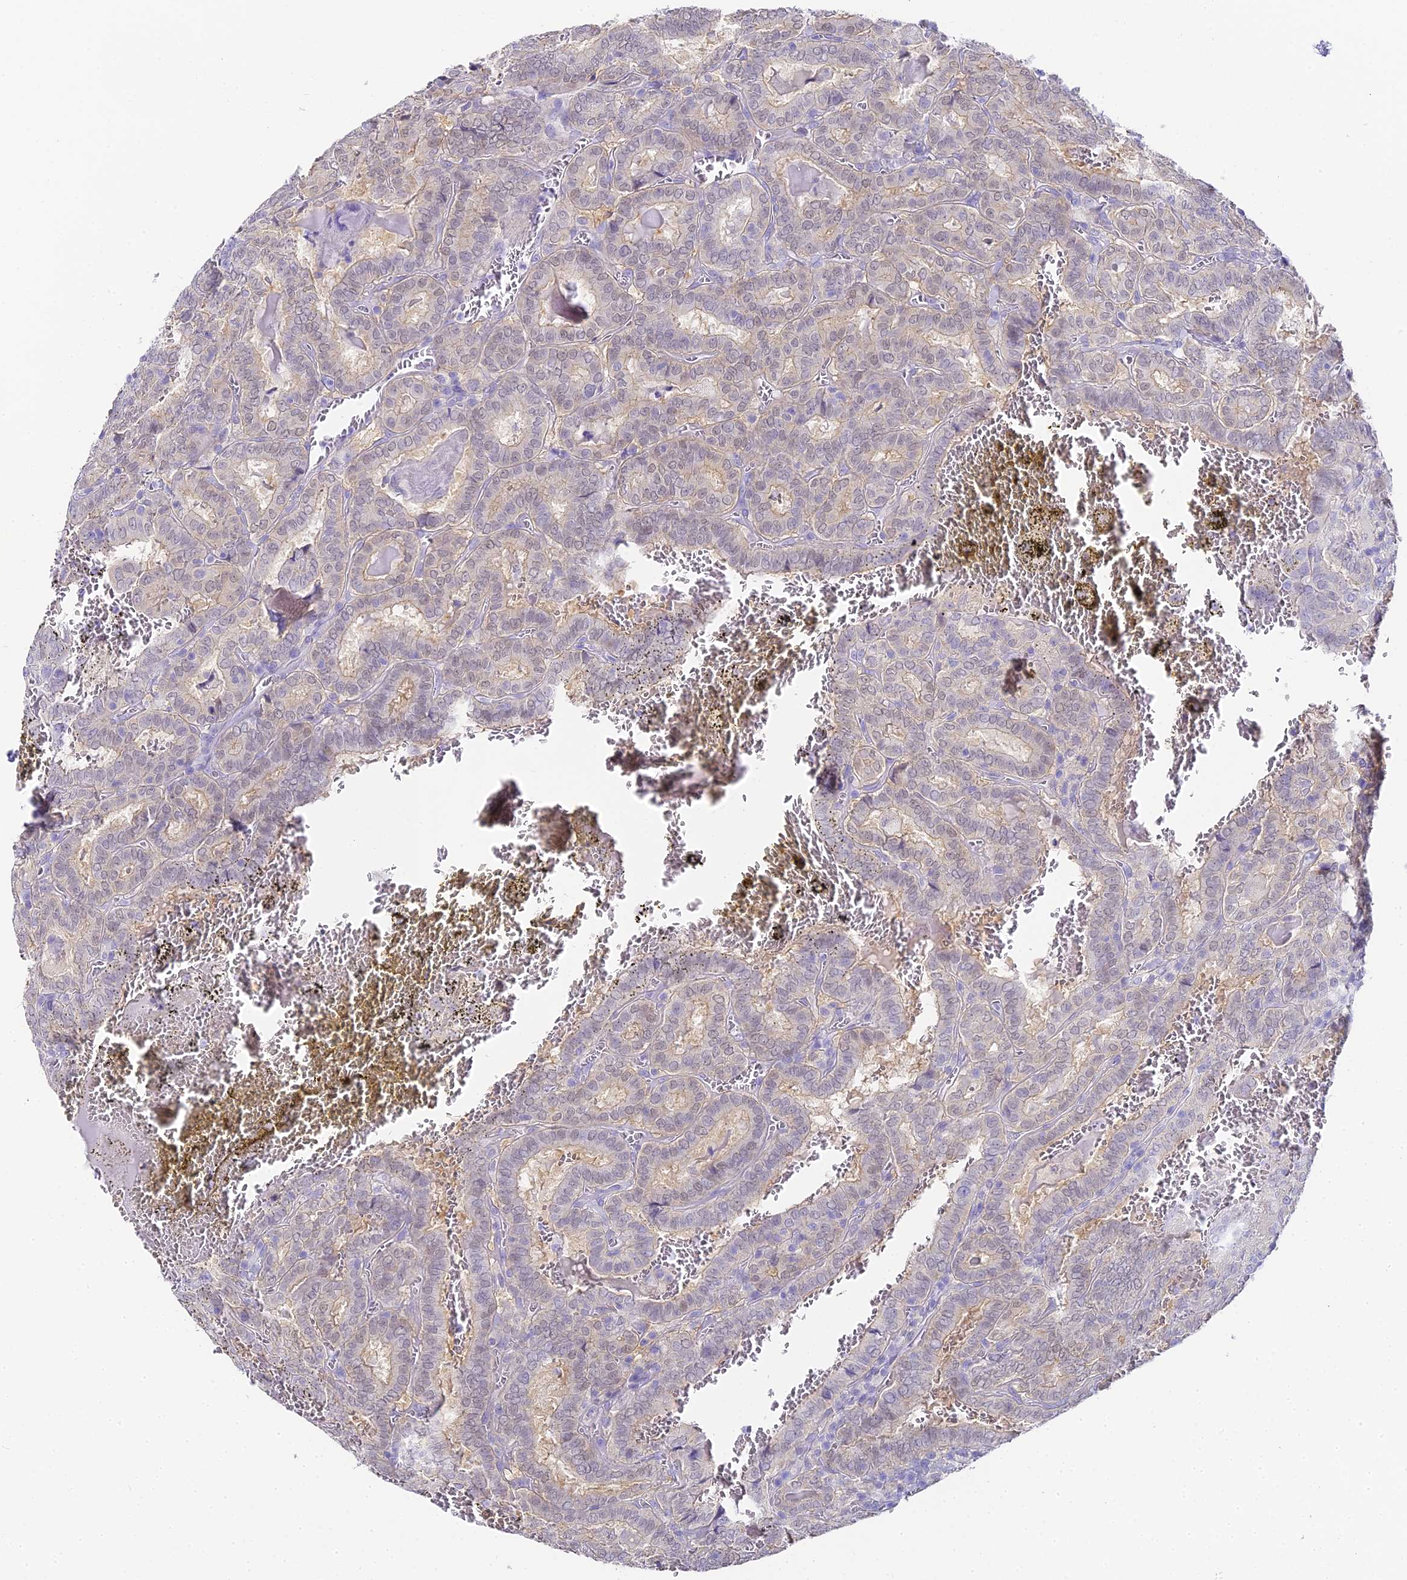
{"staining": {"intensity": "negative", "quantity": "none", "location": "none"}, "tissue": "thyroid cancer", "cell_type": "Tumor cells", "image_type": "cancer", "snomed": [{"axis": "morphology", "description": "Papillary adenocarcinoma, NOS"}, {"axis": "topography", "description": "Thyroid gland"}], "caption": "Immunohistochemistry (IHC) of human thyroid cancer shows no expression in tumor cells.", "gene": "ABHD14A-ACY1", "patient": {"sex": "female", "age": 72}}